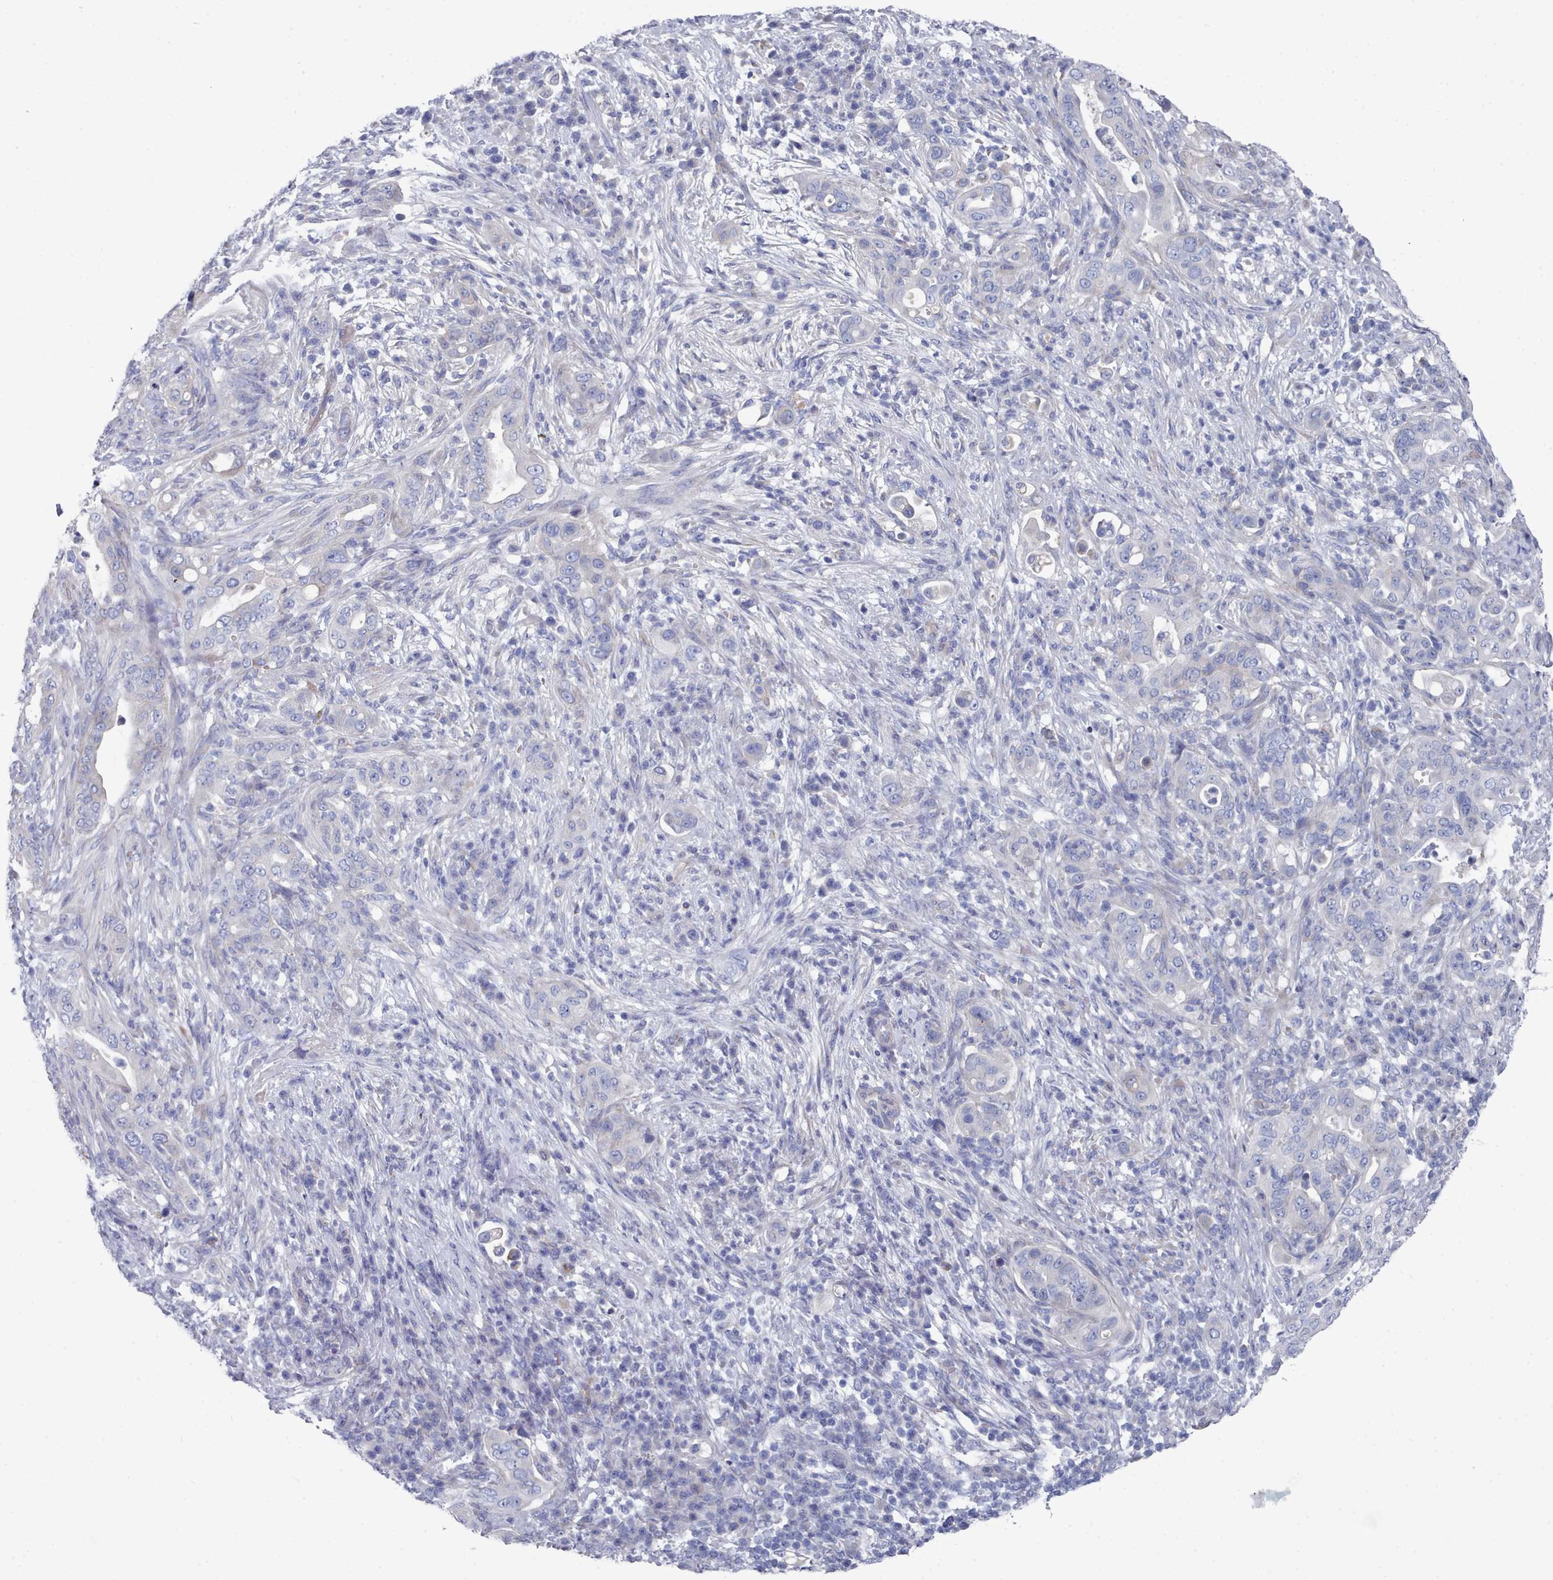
{"staining": {"intensity": "negative", "quantity": "none", "location": "none"}, "tissue": "pancreatic cancer", "cell_type": "Tumor cells", "image_type": "cancer", "snomed": [{"axis": "morphology", "description": "Adenocarcinoma, NOS"}, {"axis": "topography", "description": "Pancreas"}], "caption": "Immunohistochemical staining of pancreatic cancer (adenocarcinoma) demonstrates no significant positivity in tumor cells.", "gene": "PDE4C", "patient": {"sex": "female", "age": 63}}